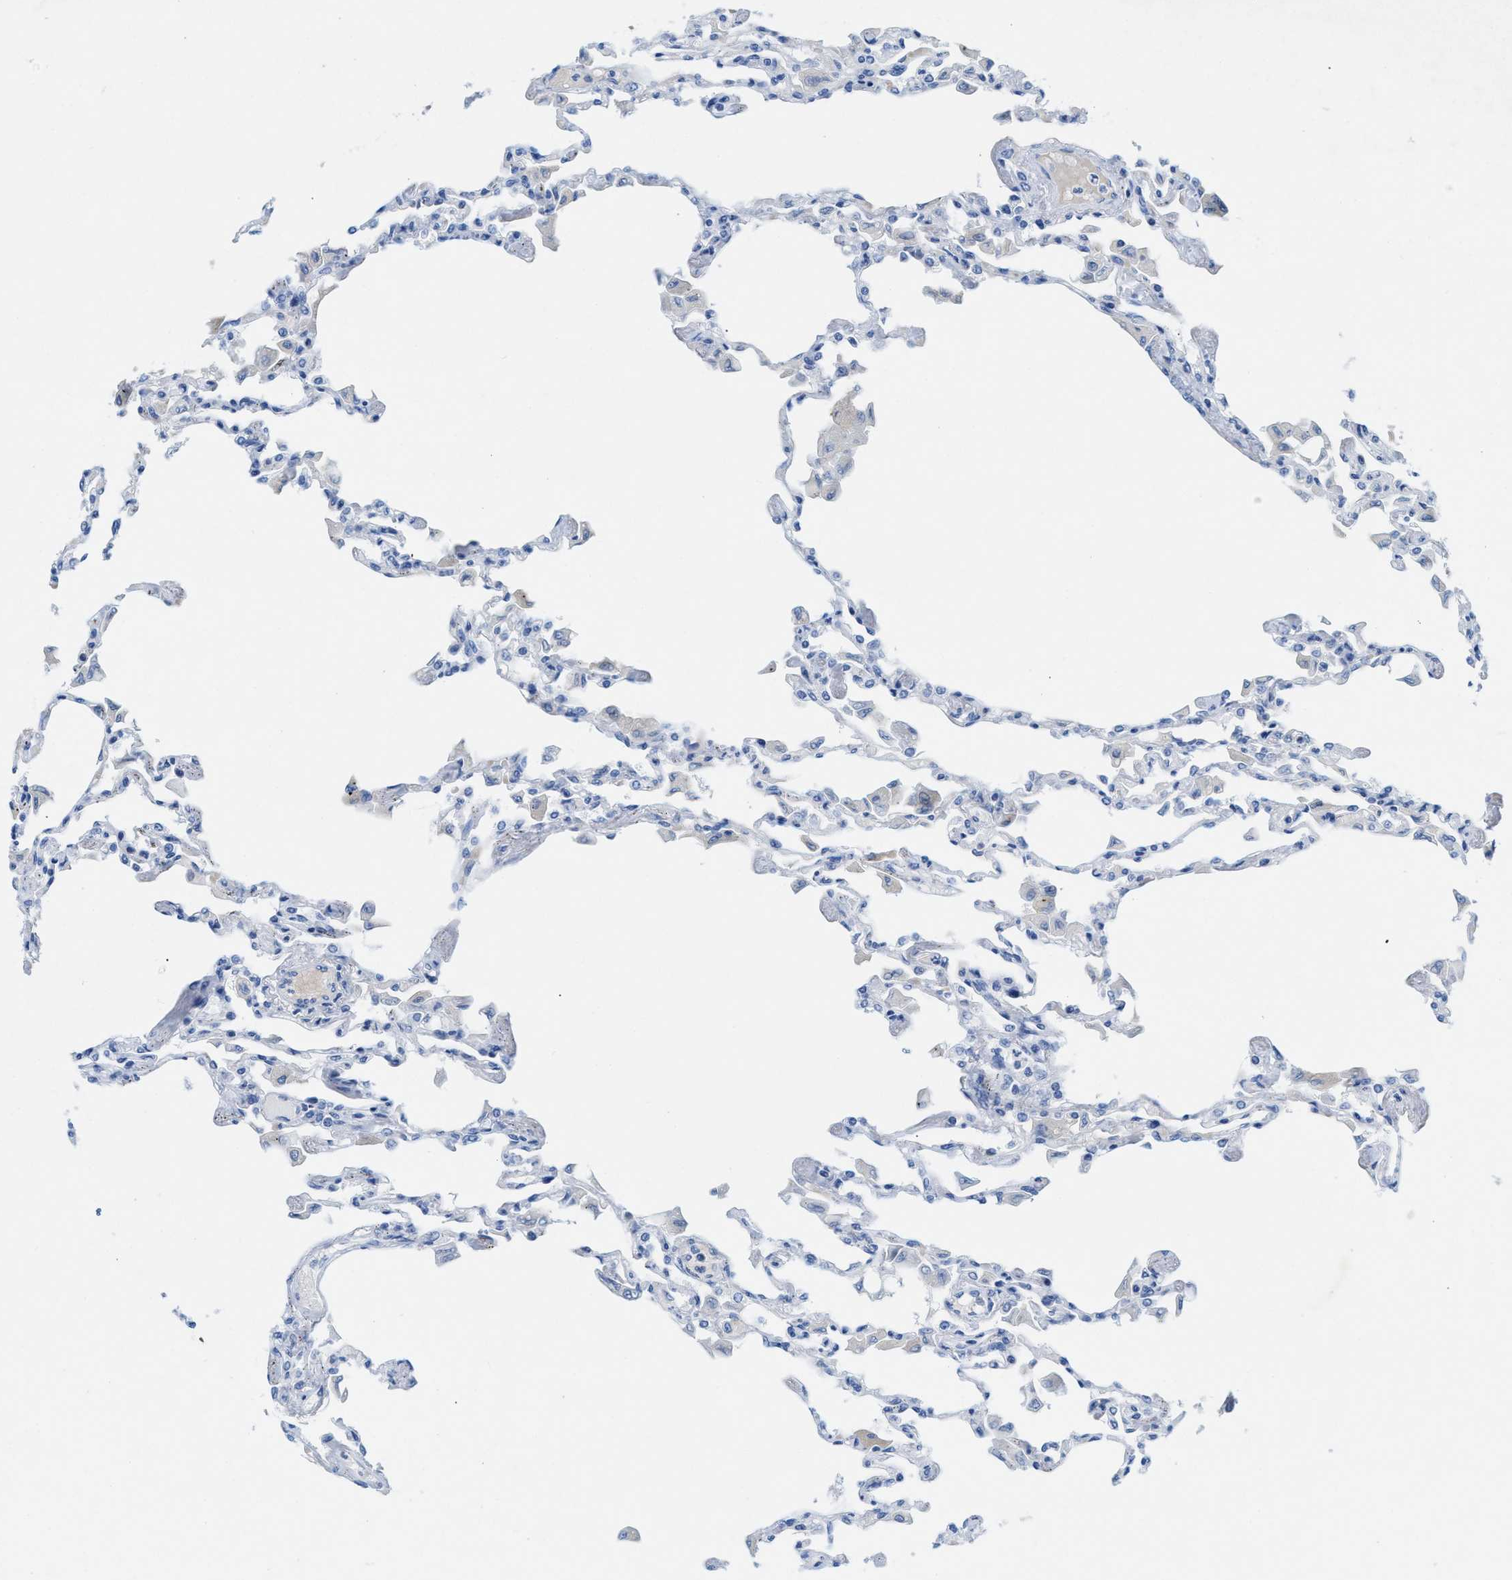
{"staining": {"intensity": "negative", "quantity": "none", "location": "none"}, "tissue": "lung", "cell_type": "Alveolar cells", "image_type": "normal", "snomed": [{"axis": "morphology", "description": "Normal tissue, NOS"}, {"axis": "topography", "description": "Bronchus"}, {"axis": "topography", "description": "Lung"}], "caption": "The IHC micrograph has no significant expression in alveolar cells of lung.", "gene": "ANKFN1", "patient": {"sex": "female", "age": 49}}